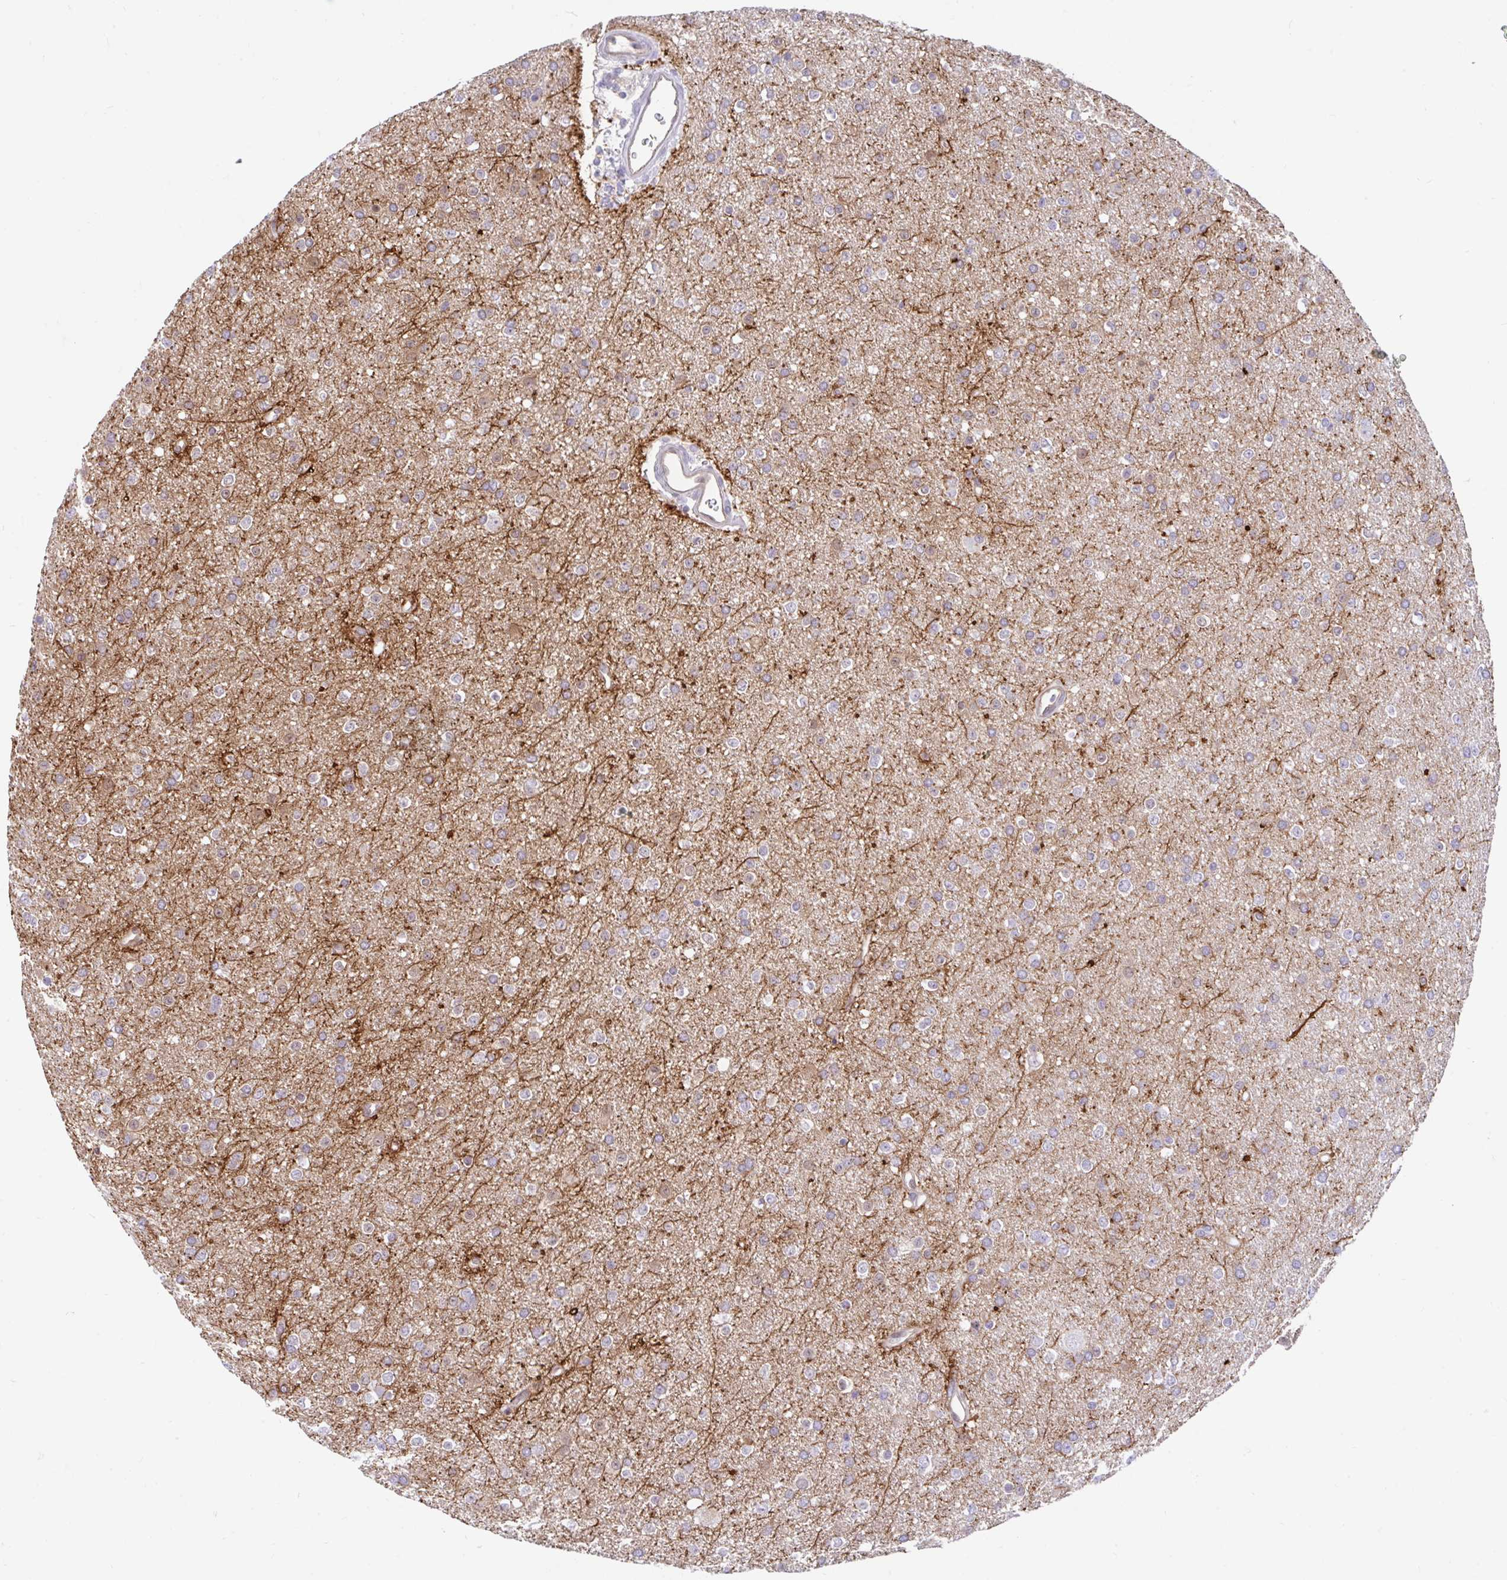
{"staining": {"intensity": "negative", "quantity": "none", "location": "none"}, "tissue": "glioma", "cell_type": "Tumor cells", "image_type": "cancer", "snomed": [{"axis": "morphology", "description": "Glioma, malignant, Low grade"}, {"axis": "topography", "description": "Brain"}], "caption": "Tumor cells show no significant protein positivity in glioma.", "gene": "FAM107A", "patient": {"sex": "female", "age": 34}}